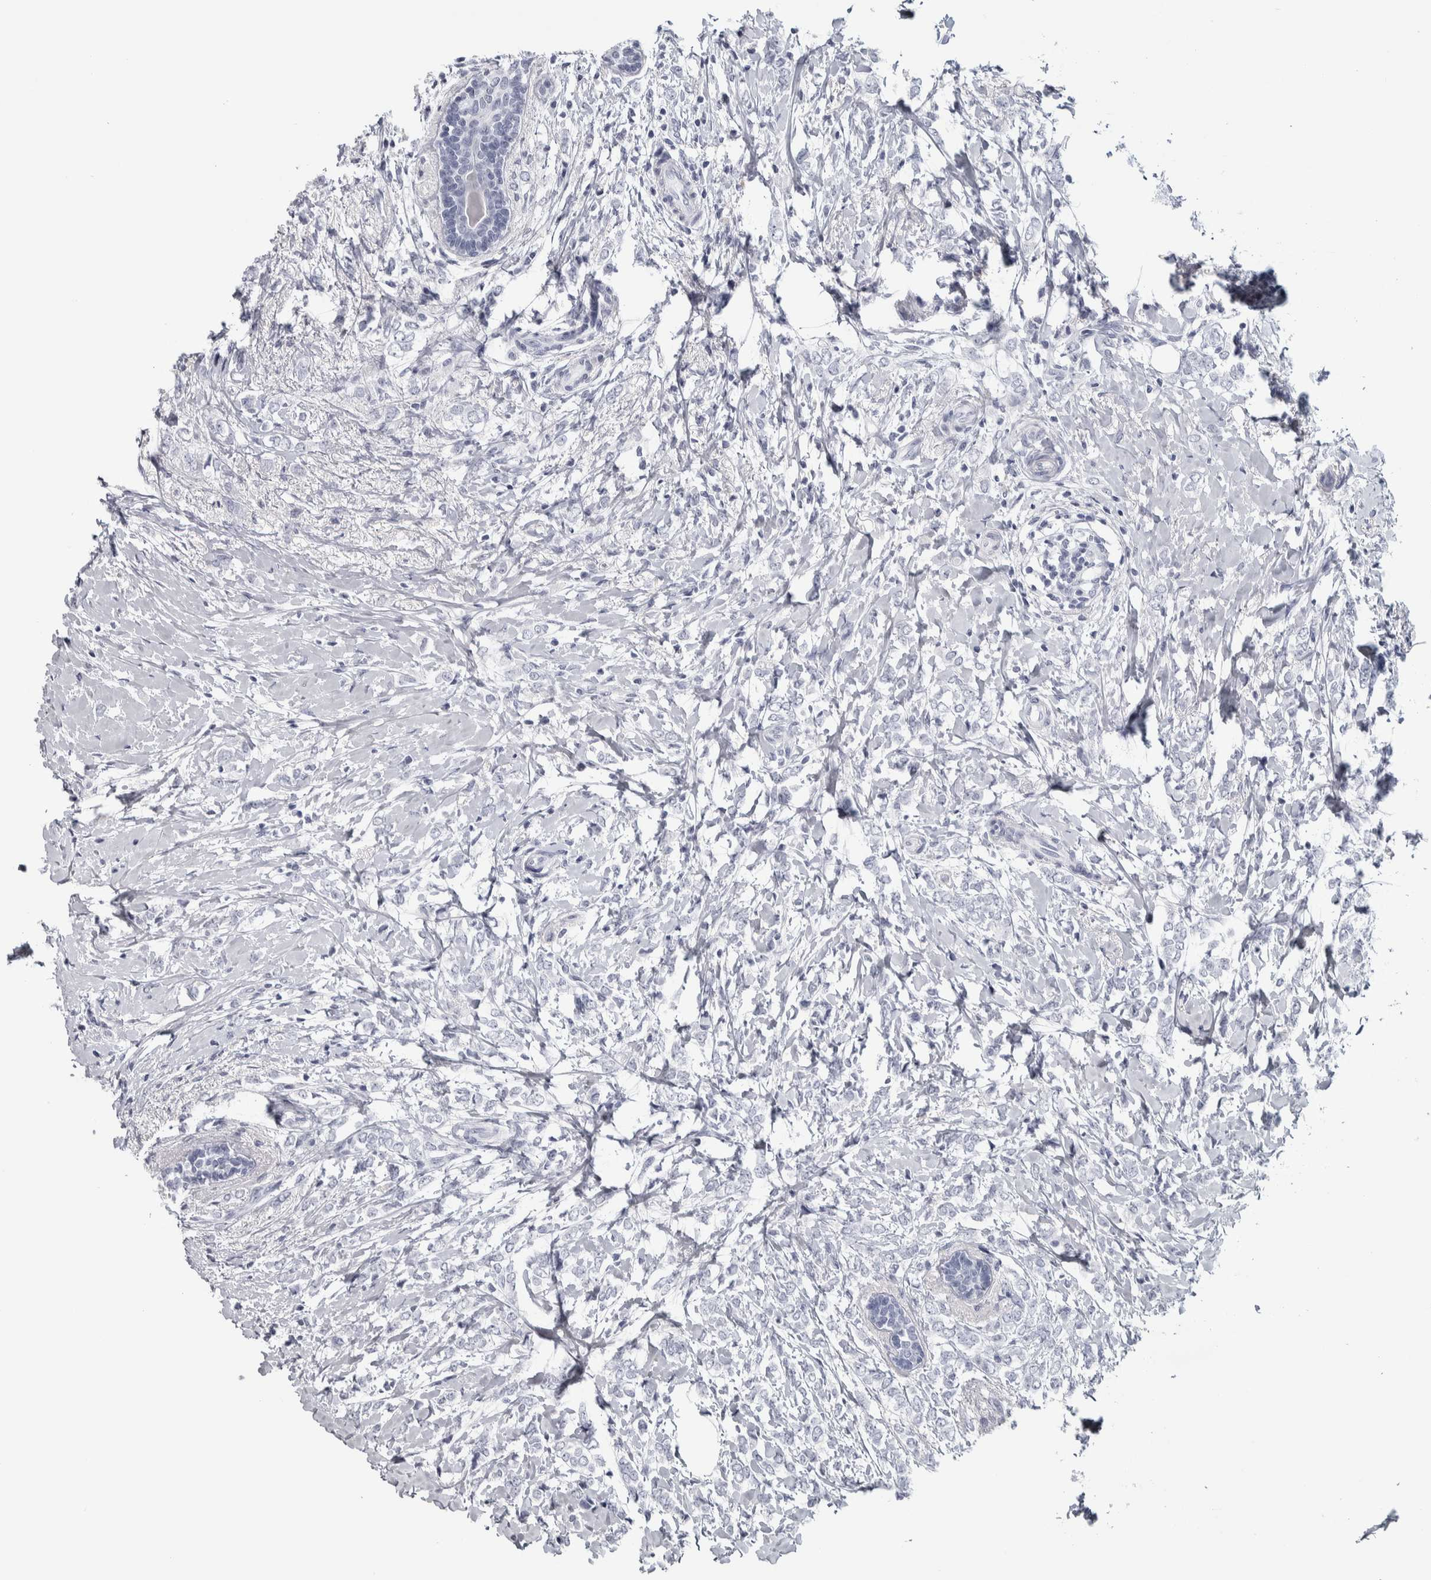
{"staining": {"intensity": "negative", "quantity": "none", "location": "none"}, "tissue": "breast cancer", "cell_type": "Tumor cells", "image_type": "cancer", "snomed": [{"axis": "morphology", "description": "Normal tissue, NOS"}, {"axis": "morphology", "description": "Lobular carcinoma"}, {"axis": "topography", "description": "Breast"}], "caption": "Lobular carcinoma (breast) stained for a protein using IHC shows no positivity tumor cells.", "gene": "NECAB1", "patient": {"sex": "female", "age": 47}}